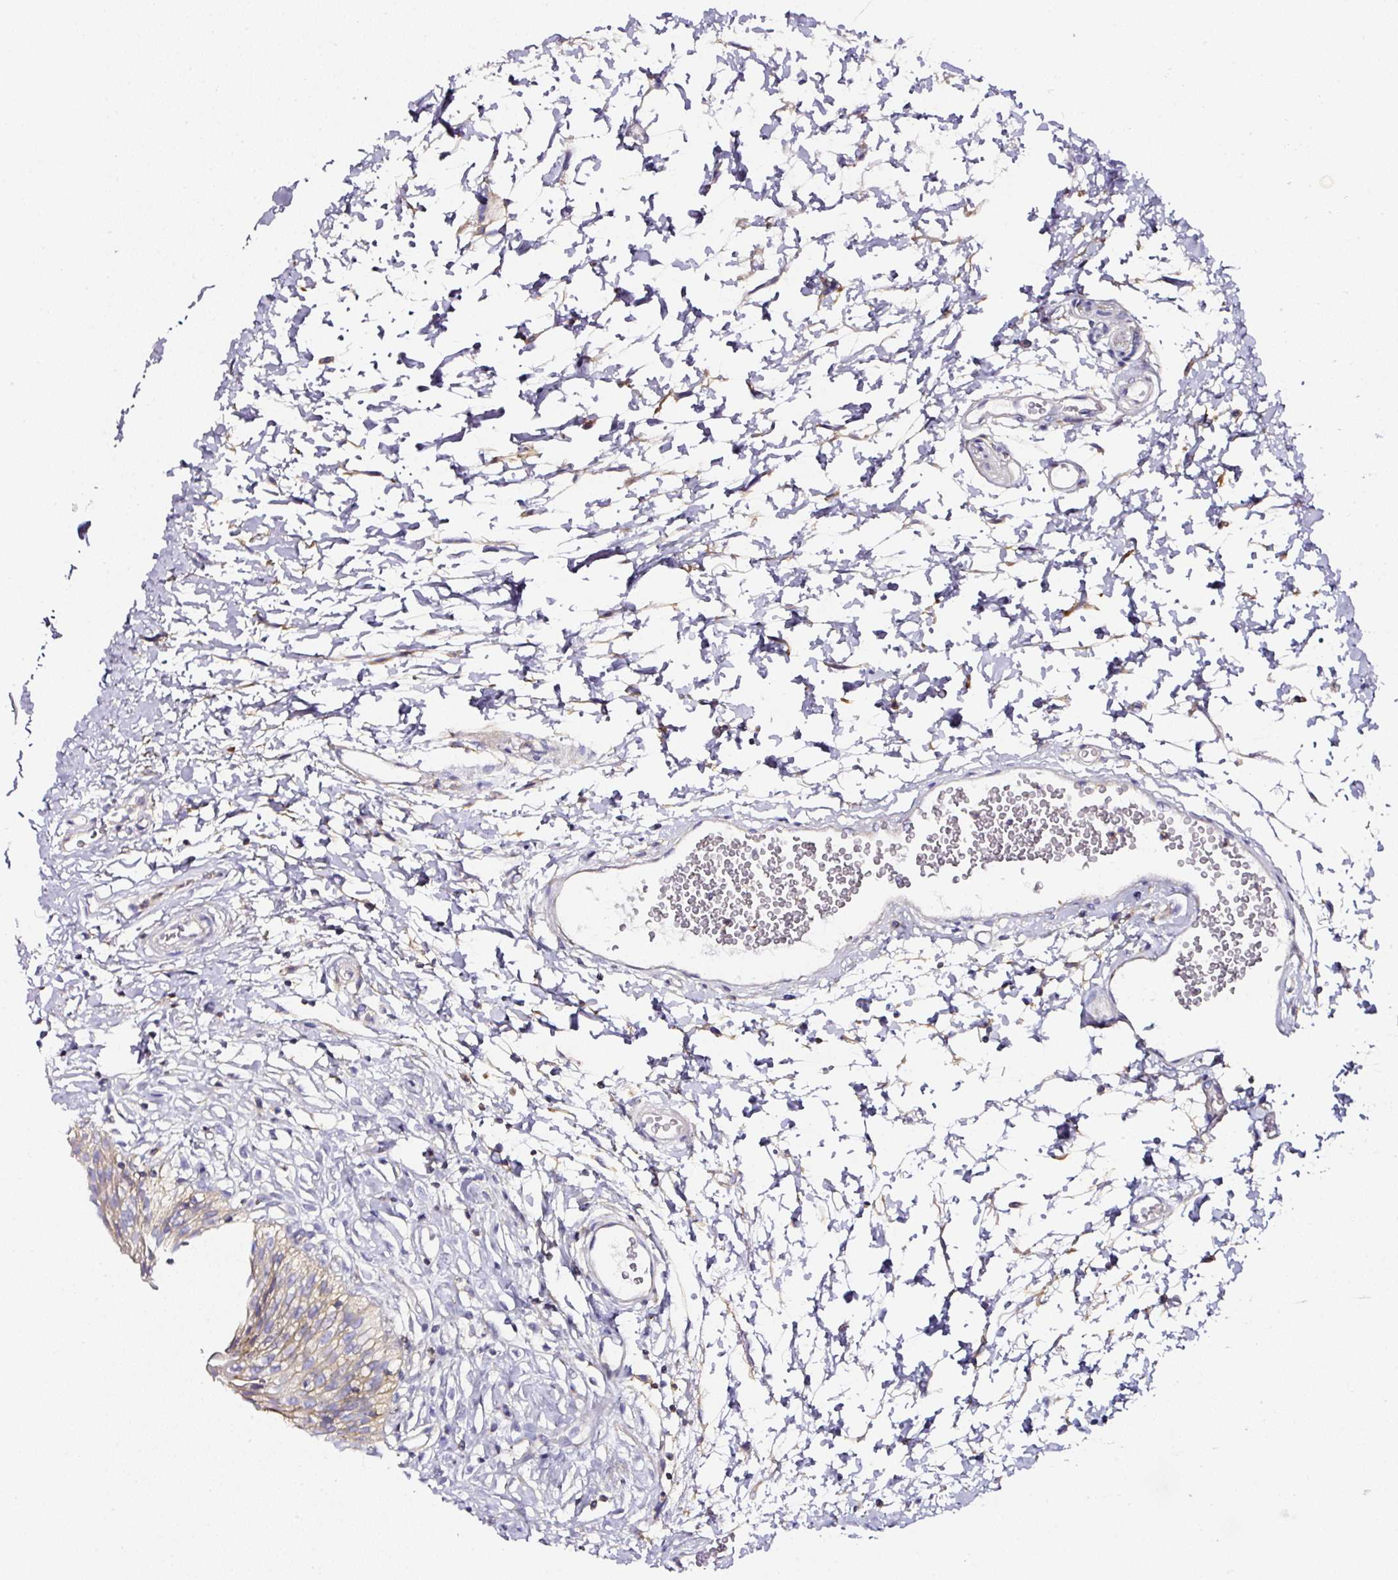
{"staining": {"intensity": "strong", "quantity": "25%-75%", "location": "cytoplasmic/membranous"}, "tissue": "urinary bladder", "cell_type": "Urothelial cells", "image_type": "normal", "snomed": [{"axis": "morphology", "description": "Normal tissue, NOS"}, {"axis": "topography", "description": "Urinary bladder"}], "caption": "Strong cytoplasmic/membranous expression is seen in approximately 25%-75% of urothelial cells in unremarkable urinary bladder. The protein is shown in brown color, while the nuclei are stained blue.", "gene": "CD47", "patient": {"sex": "male", "age": 51}}